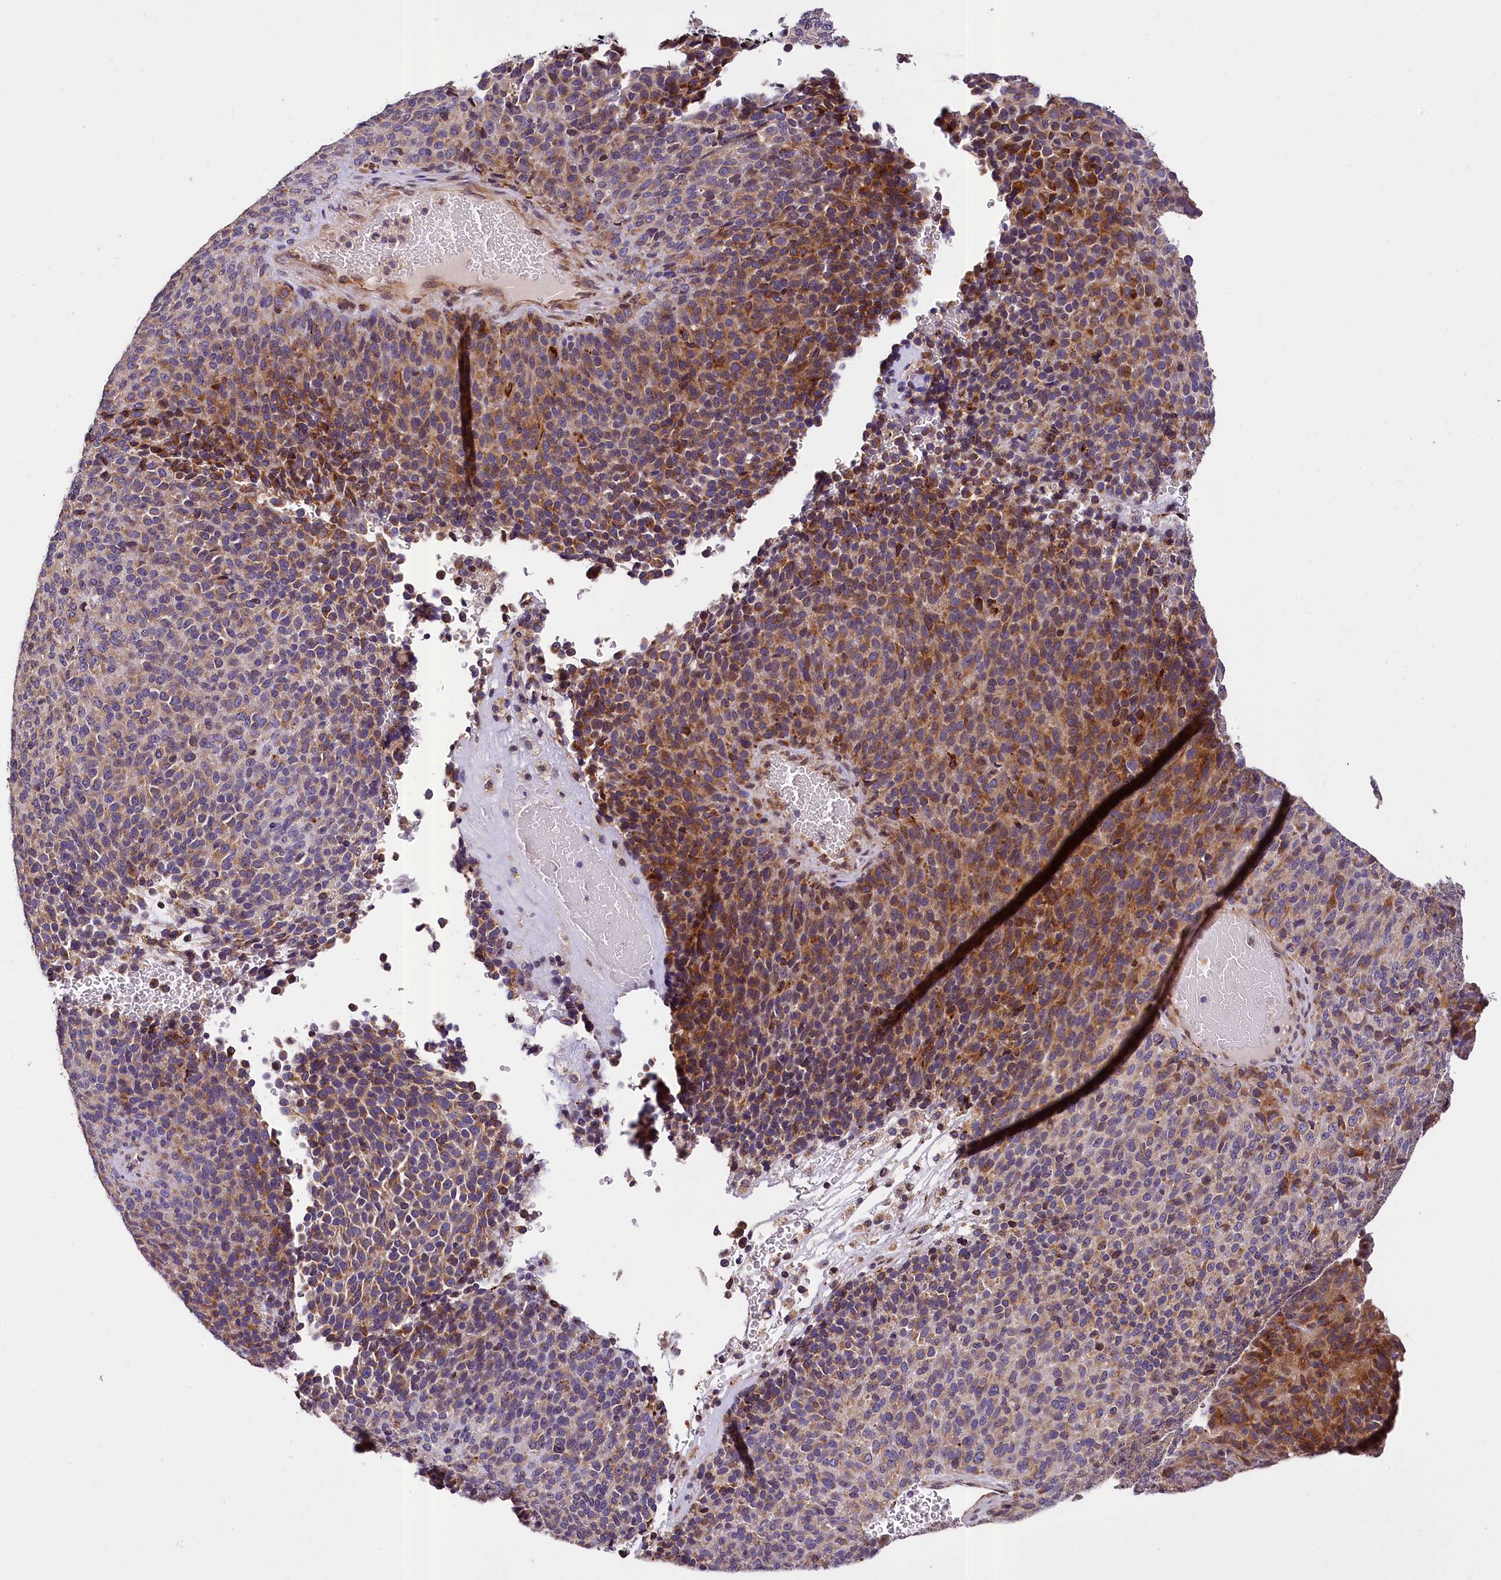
{"staining": {"intensity": "strong", "quantity": "<25%", "location": "cytoplasmic/membranous"}, "tissue": "melanoma", "cell_type": "Tumor cells", "image_type": "cancer", "snomed": [{"axis": "morphology", "description": "Malignant melanoma, Metastatic site"}, {"axis": "topography", "description": "Brain"}], "caption": "Immunohistochemistry image of melanoma stained for a protein (brown), which exhibits medium levels of strong cytoplasmic/membranous positivity in approximately <25% of tumor cells.", "gene": "SUPV3L1", "patient": {"sex": "female", "age": 56}}